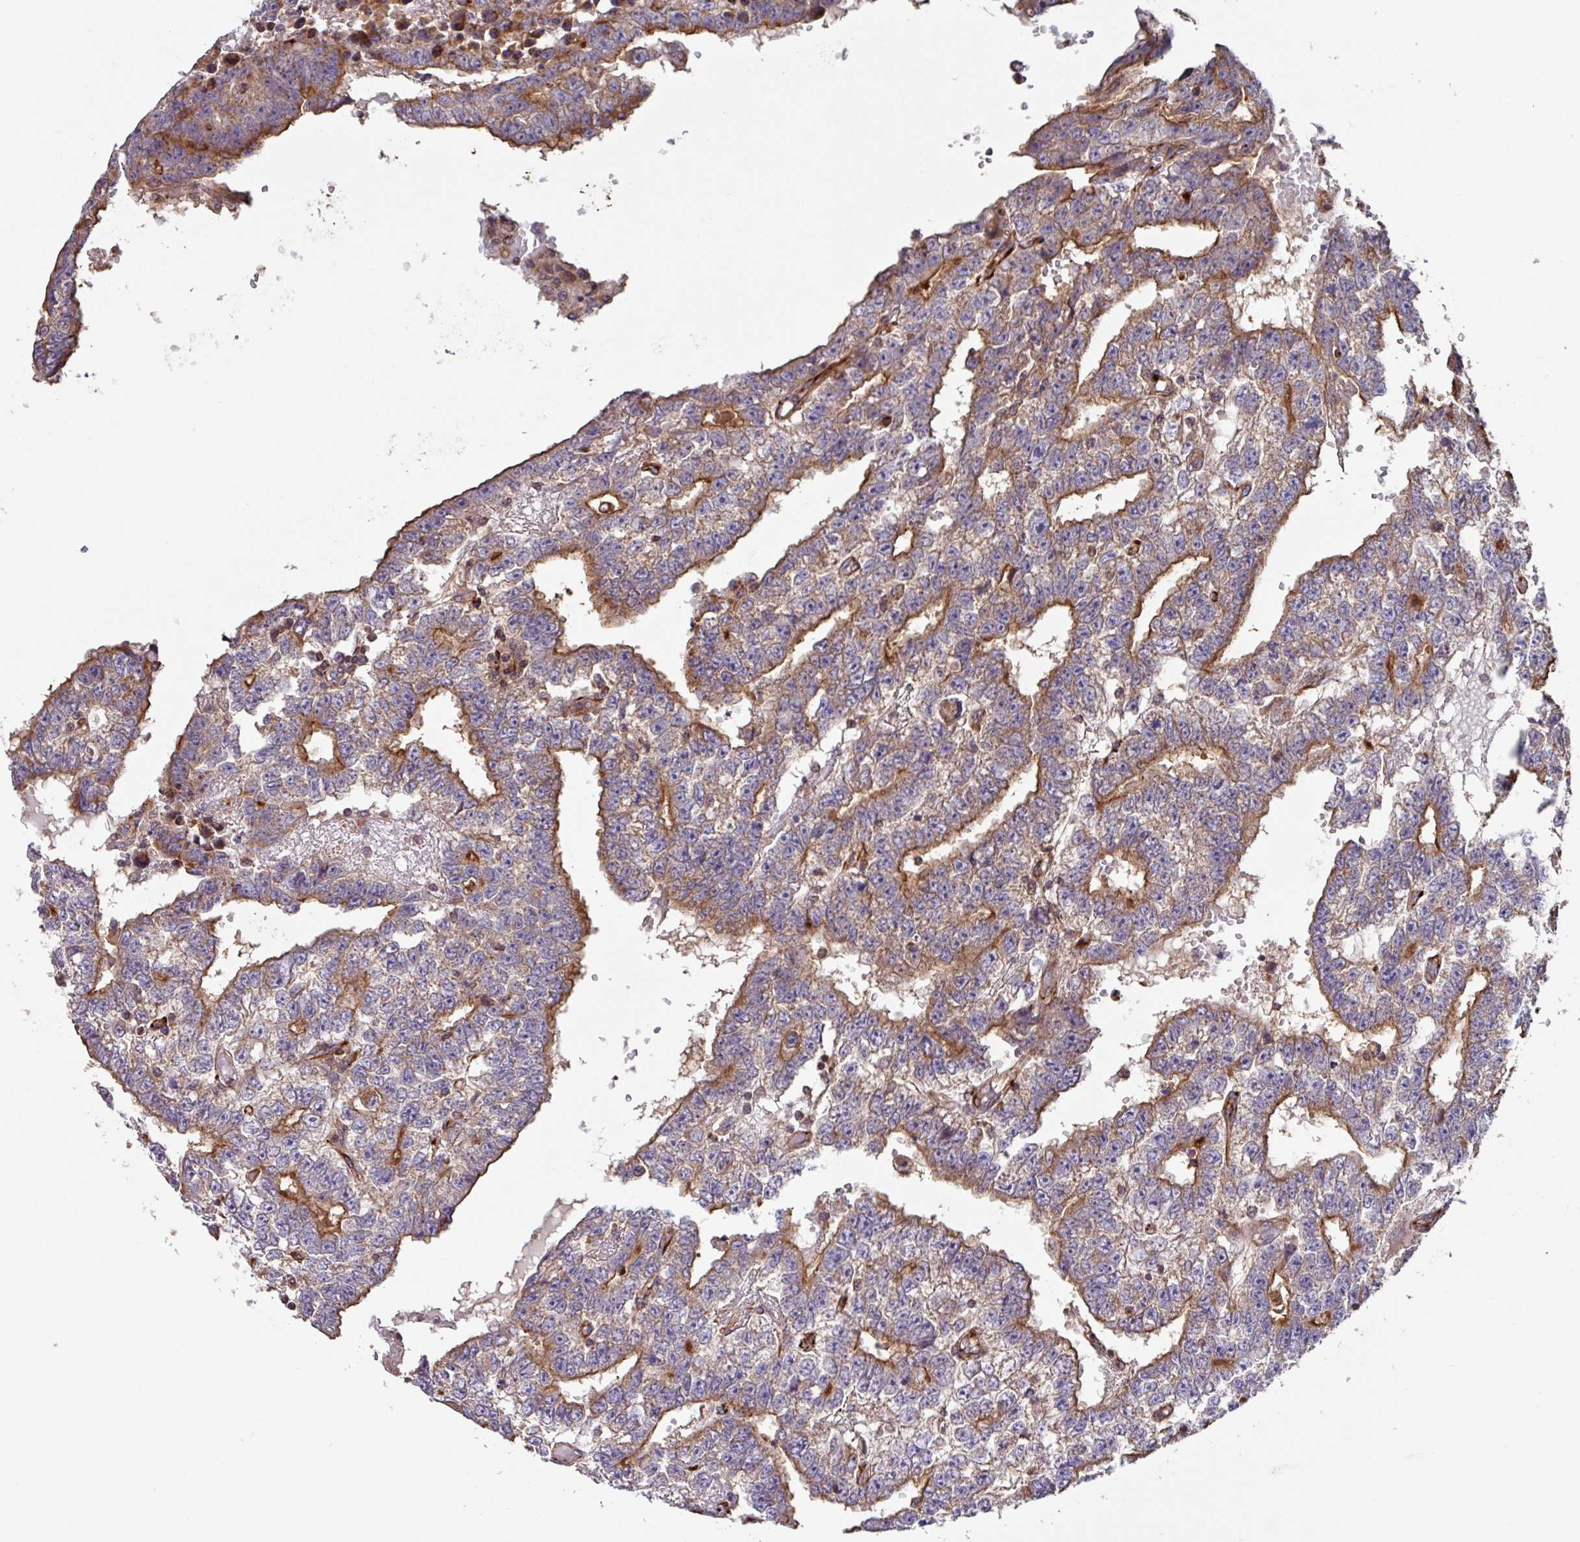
{"staining": {"intensity": "moderate", "quantity": "25%-75%", "location": "cytoplasmic/membranous"}, "tissue": "testis cancer", "cell_type": "Tumor cells", "image_type": "cancer", "snomed": [{"axis": "morphology", "description": "Carcinoma, Embryonal, NOS"}, {"axis": "topography", "description": "Testis"}], "caption": "Moderate cytoplasmic/membranous positivity for a protein is appreciated in approximately 25%-75% of tumor cells of testis cancer using immunohistochemistry.", "gene": "PLEKHD1", "patient": {"sex": "male", "age": 25}}